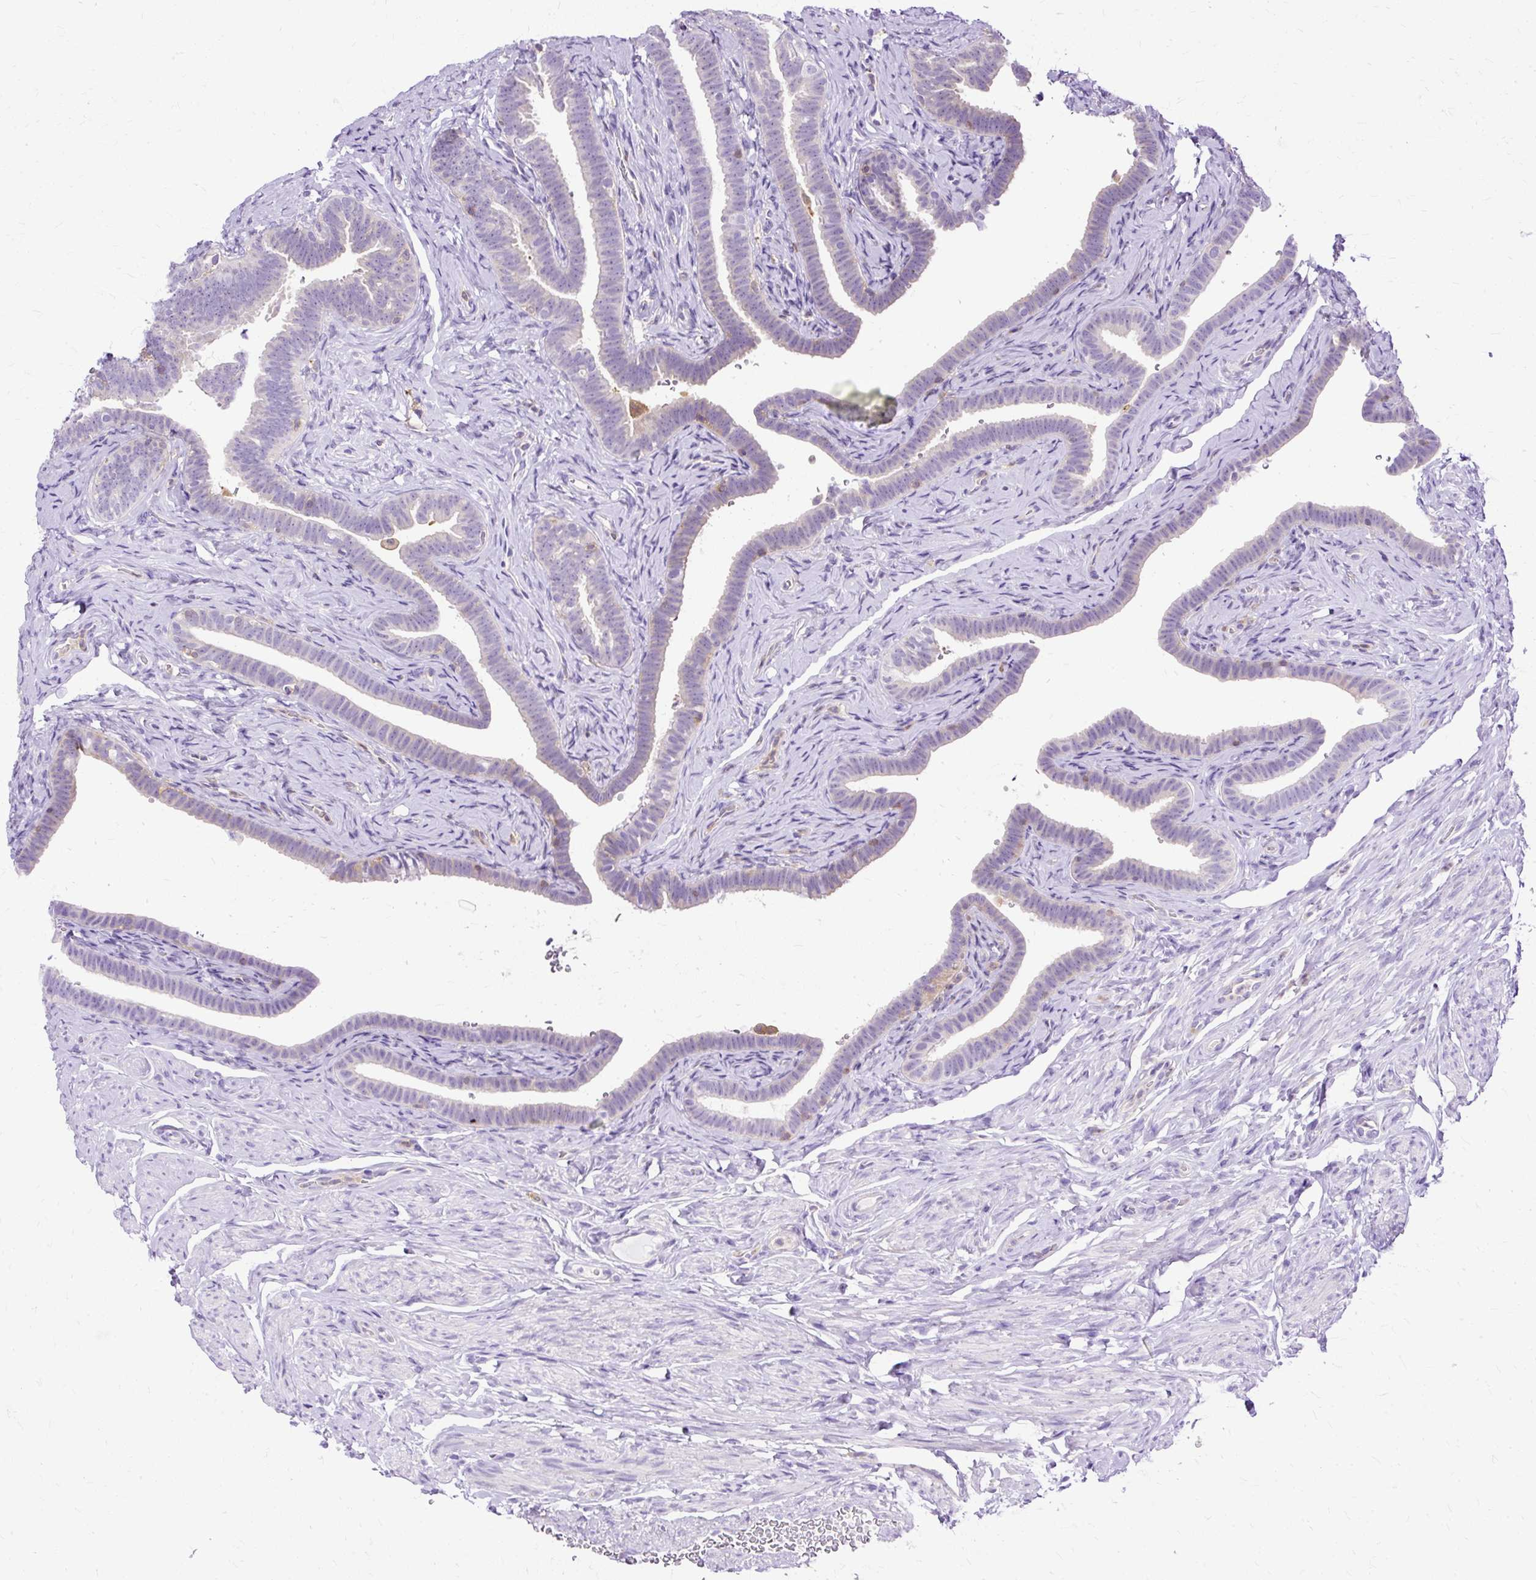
{"staining": {"intensity": "negative", "quantity": "none", "location": "none"}, "tissue": "fallopian tube", "cell_type": "Glandular cells", "image_type": "normal", "snomed": [{"axis": "morphology", "description": "Normal tissue, NOS"}, {"axis": "topography", "description": "Fallopian tube"}], "caption": "Immunohistochemistry (IHC) histopathology image of unremarkable fallopian tube: fallopian tube stained with DAB demonstrates no significant protein staining in glandular cells. Brightfield microscopy of immunohistochemistry (IHC) stained with DAB (brown) and hematoxylin (blue), captured at high magnification.", "gene": "TWF2", "patient": {"sex": "female", "age": 69}}